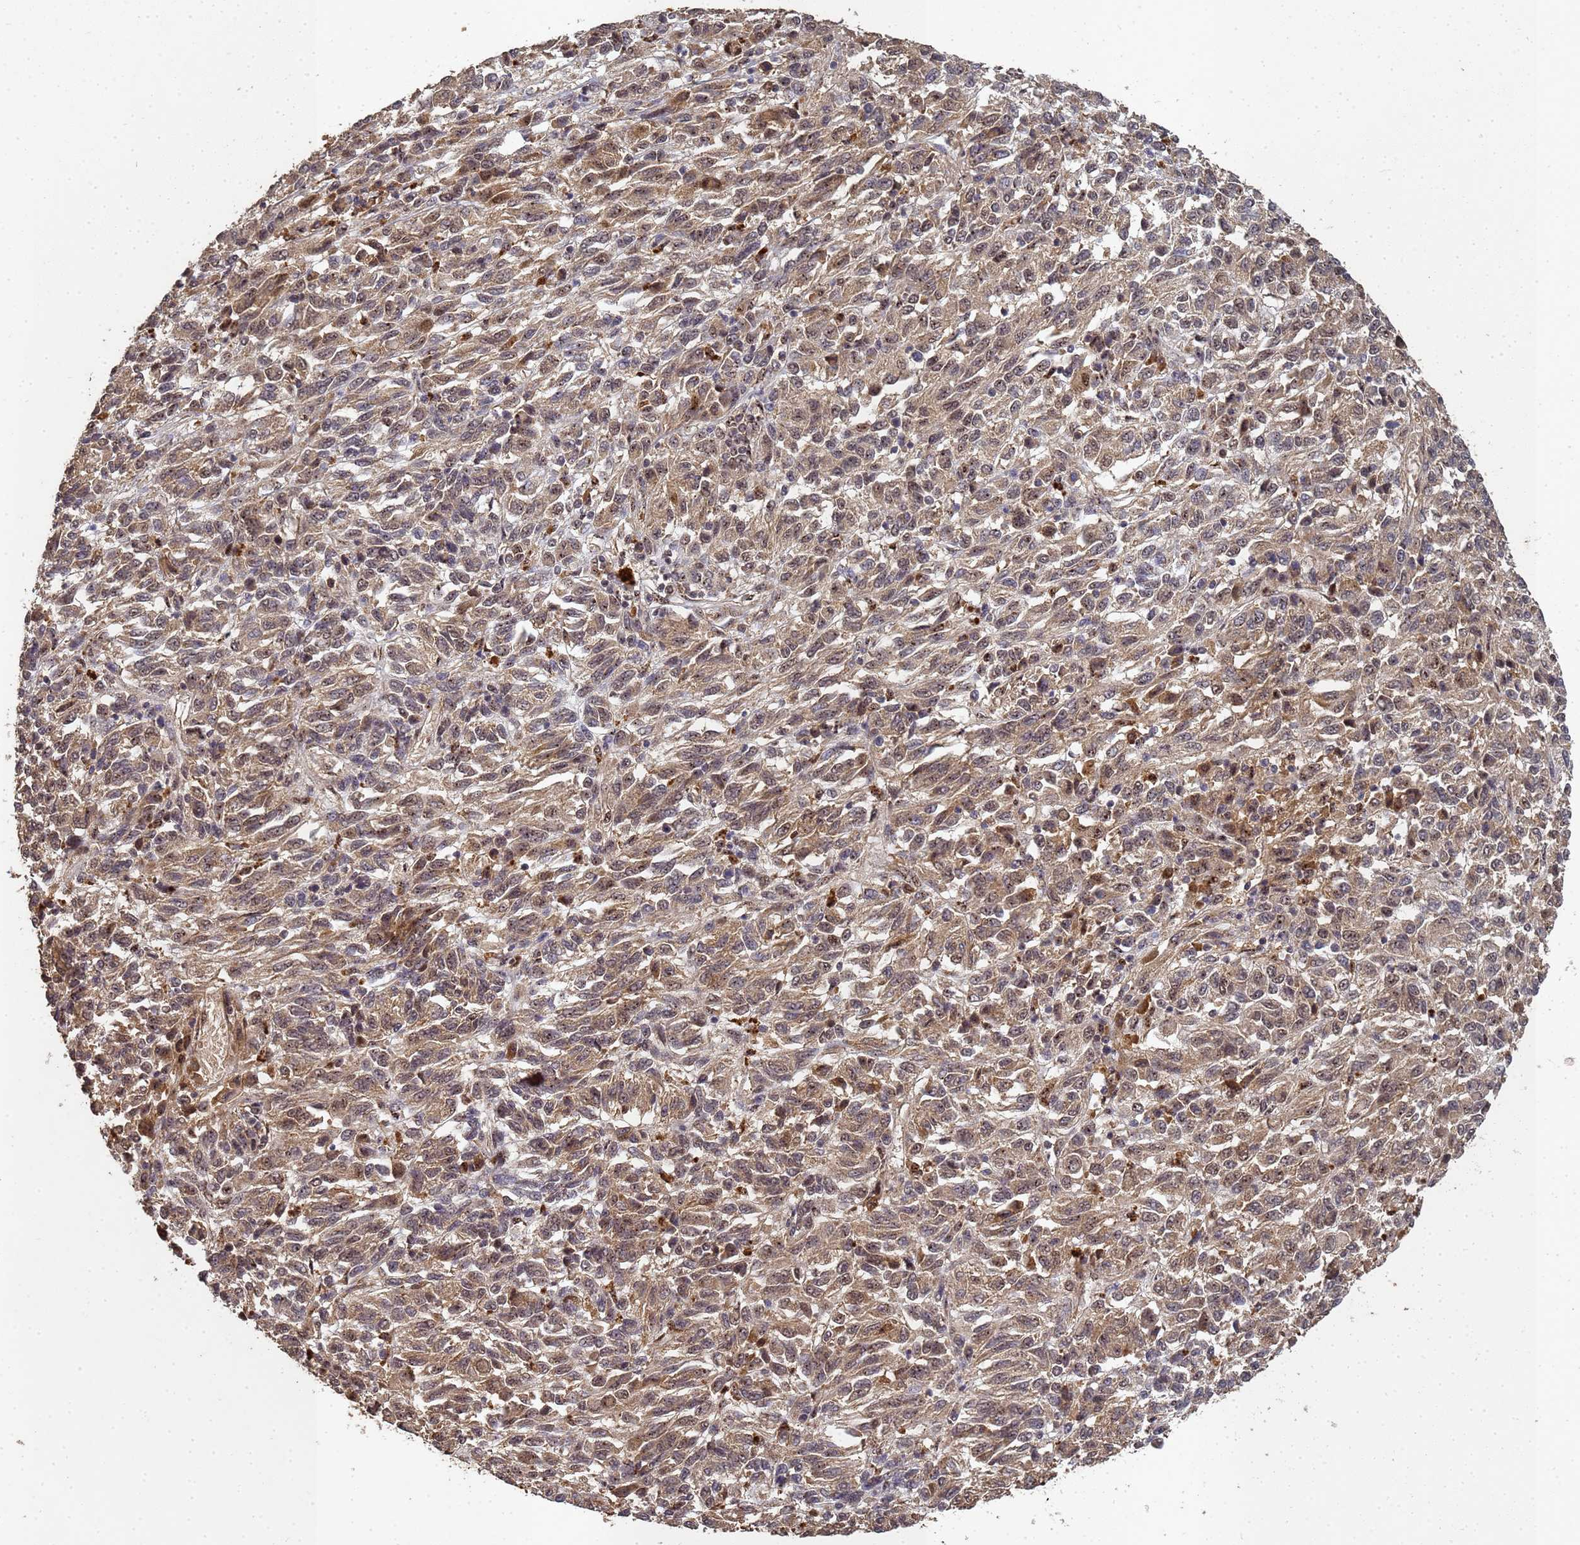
{"staining": {"intensity": "weak", "quantity": ">75%", "location": "cytoplasmic/membranous"}, "tissue": "melanoma", "cell_type": "Tumor cells", "image_type": "cancer", "snomed": [{"axis": "morphology", "description": "Malignant melanoma, Metastatic site"}, {"axis": "topography", "description": "Lung"}], "caption": "Immunohistochemical staining of malignant melanoma (metastatic site) demonstrates weak cytoplasmic/membranous protein staining in about >75% of tumor cells. (DAB (3,3'-diaminobenzidine) IHC, brown staining for protein, blue staining for nuclei).", "gene": "SECISBP2", "patient": {"sex": "male", "age": 64}}